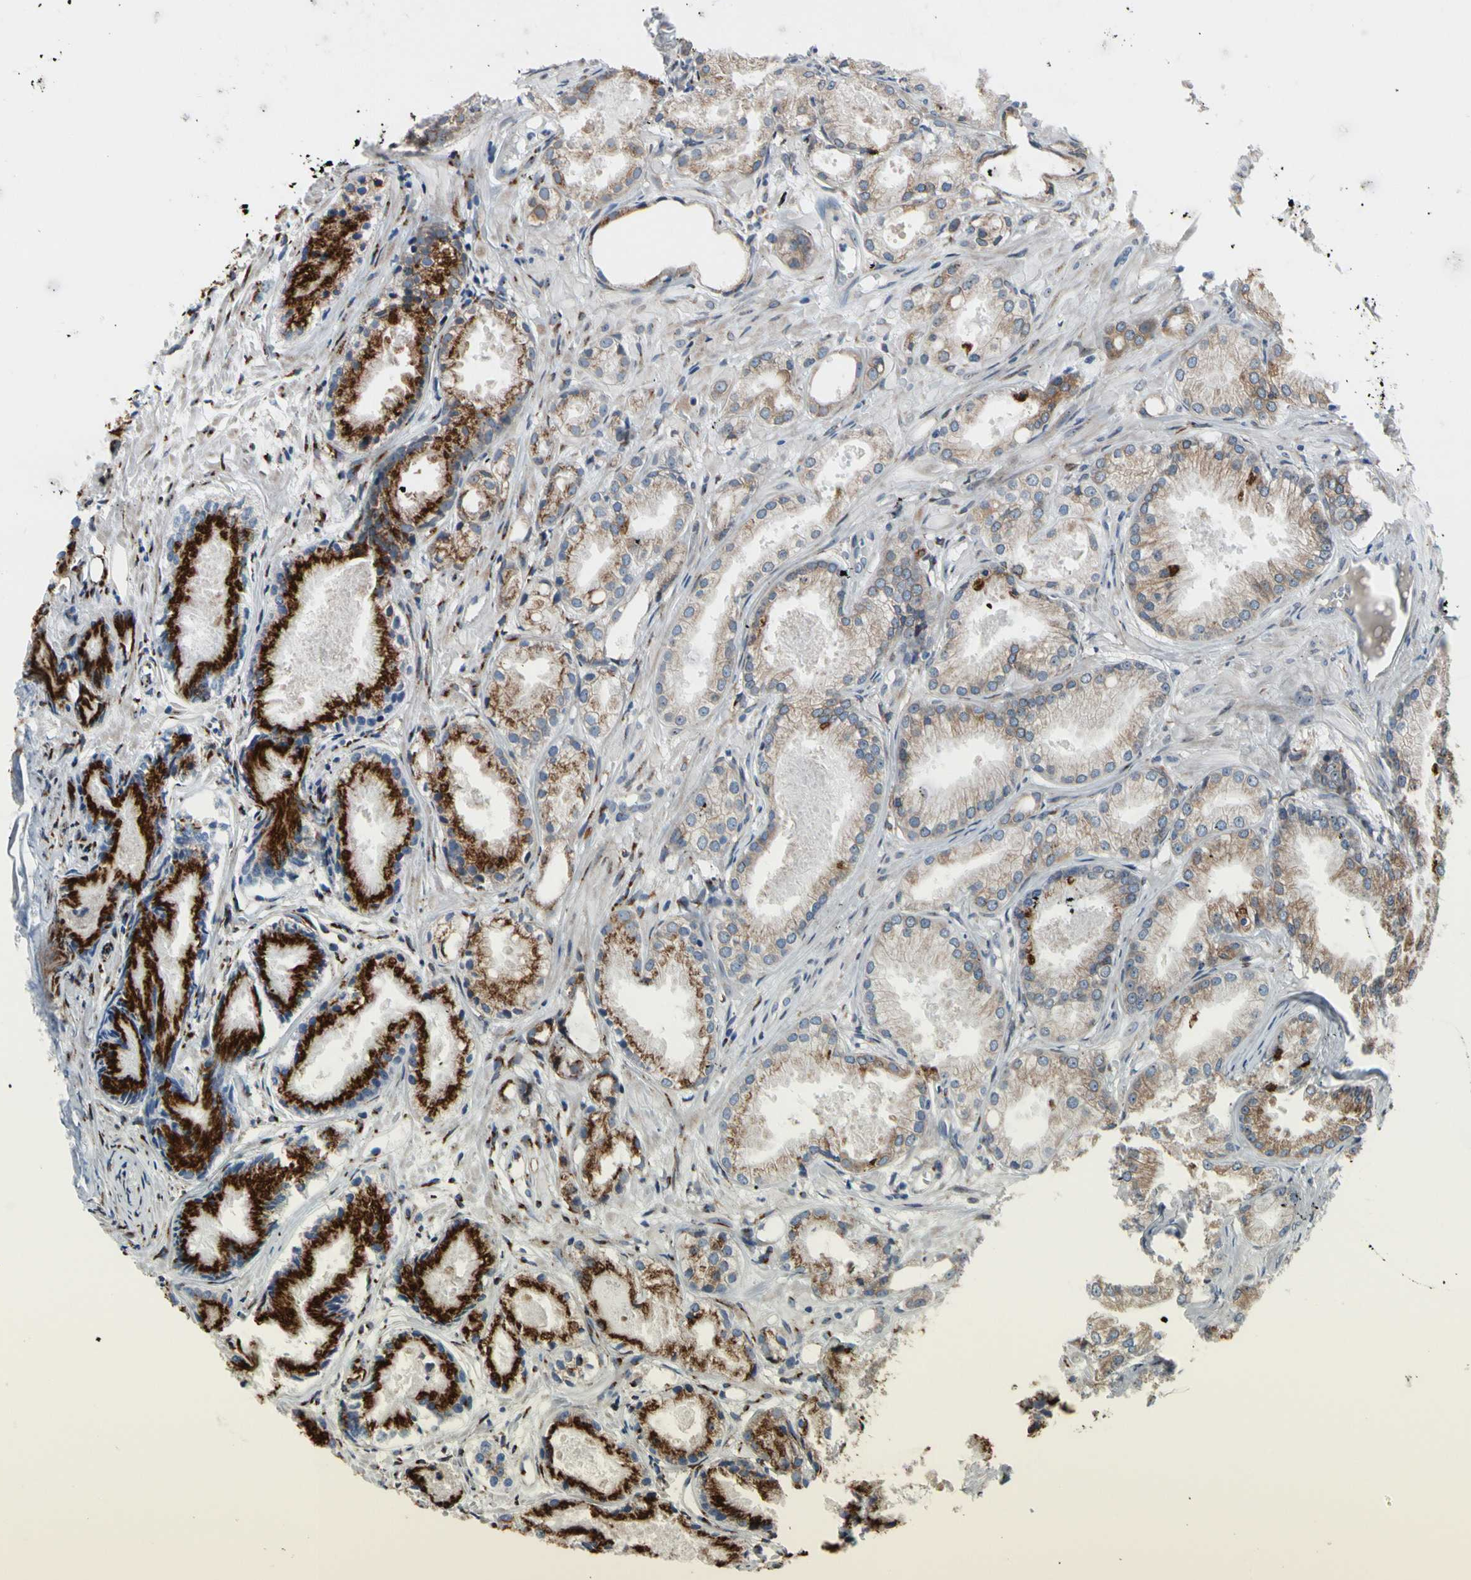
{"staining": {"intensity": "weak", "quantity": ">75%", "location": "cytoplasmic/membranous"}, "tissue": "prostate cancer", "cell_type": "Tumor cells", "image_type": "cancer", "snomed": [{"axis": "morphology", "description": "Adenocarcinoma, Low grade"}, {"axis": "topography", "description": "Prostate"}], "caption": "This is an image of immunohistochemistry (IHC) staining of prostate cancer (adenocarcinoma (low-grade)), which shows weak staining in the cytoplasmic/membranous of tumor cells.", "gene": "TMED7", "patient": {"sex": "male", "age": 72}}